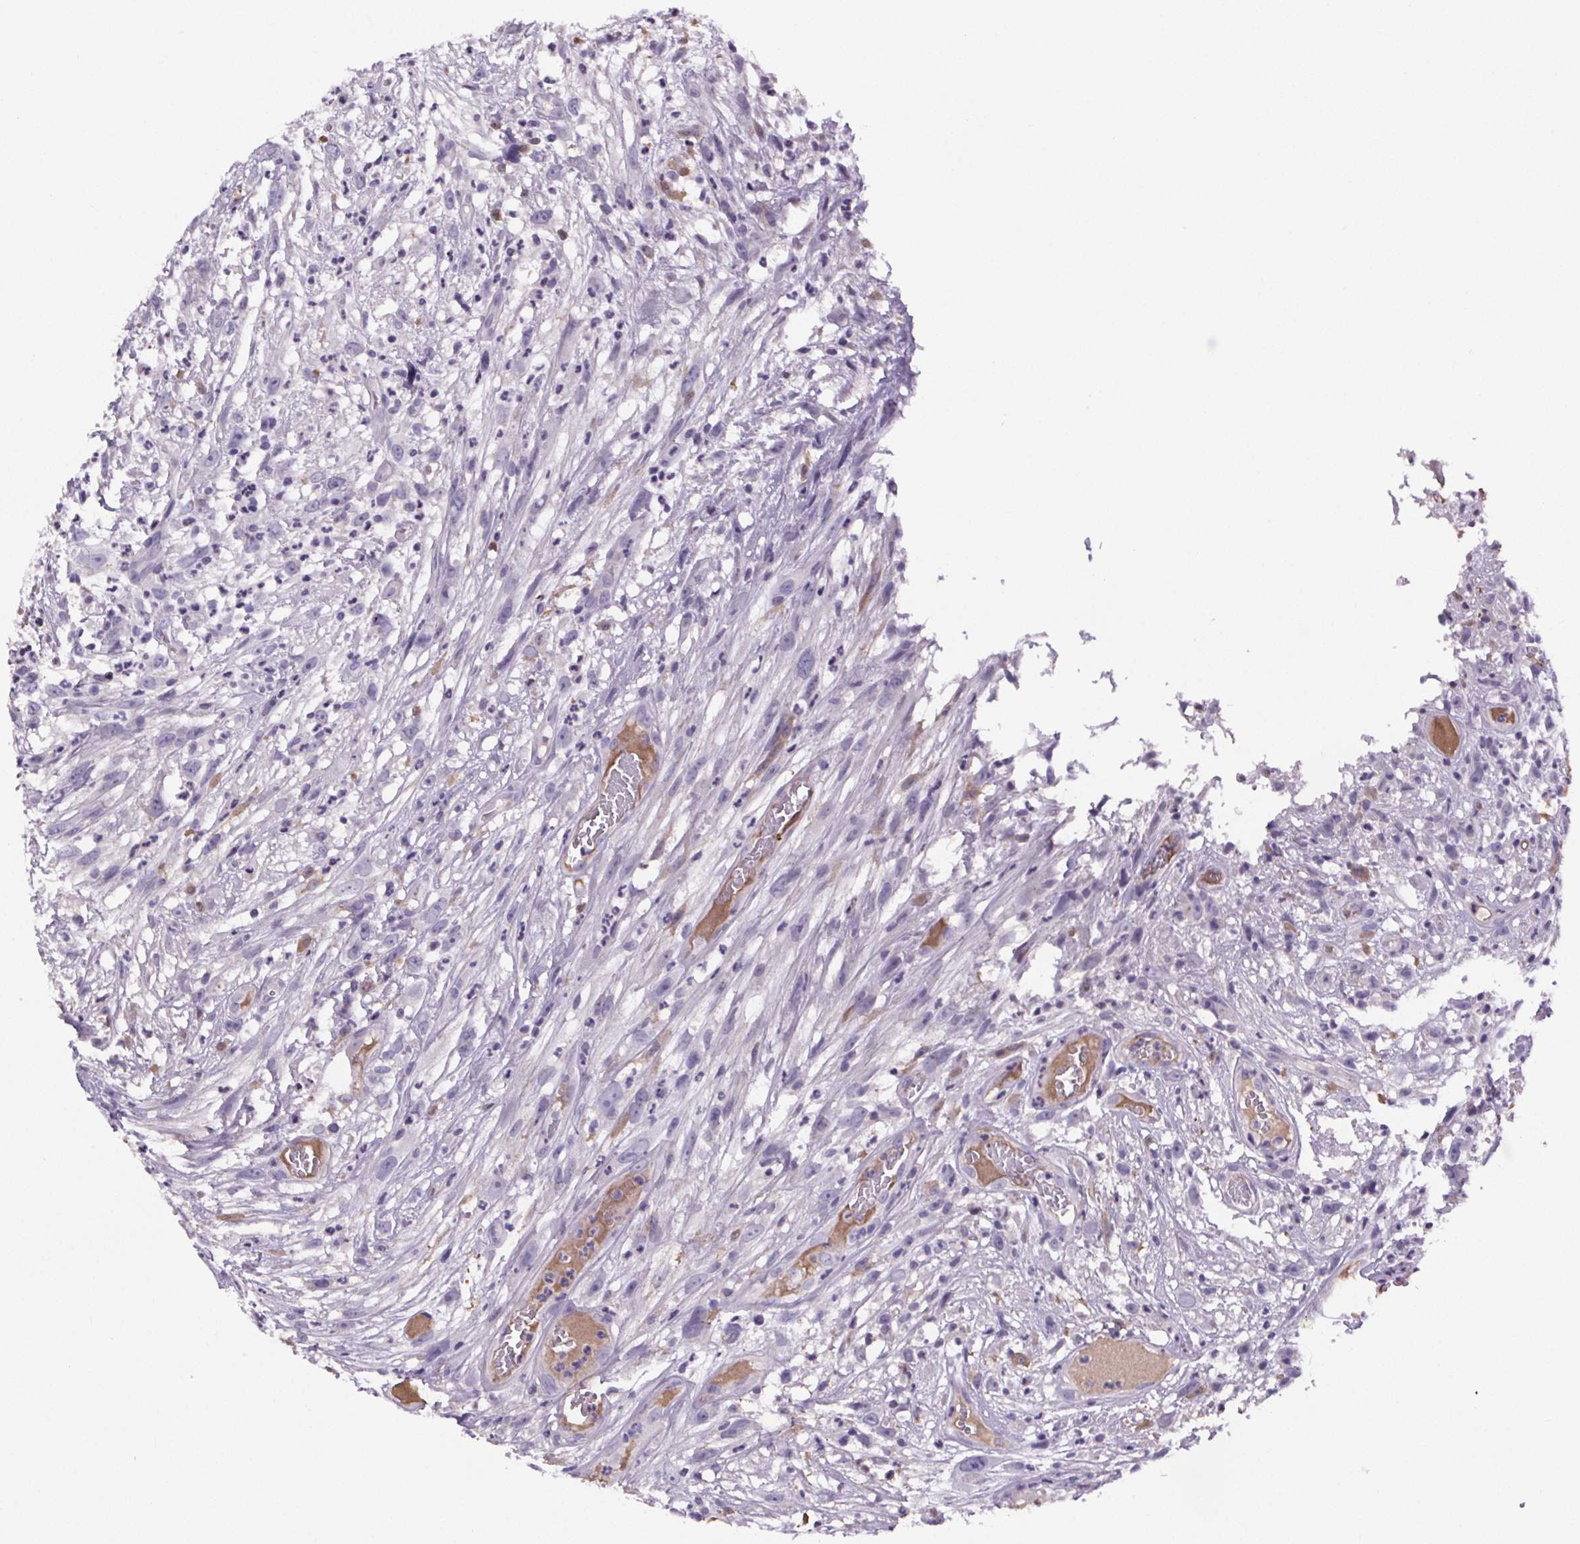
{"staining": {"intensity": "negative", "quantity": "none", "location": "none"}, "tissue": "head and neck cancer", "cell_type": "Tumor cells", "image_type": "cancer", "snomed": [{"axis": "morphology", "description": "Squamous cell carcinoma, NOS"}, {"axis": "topography", "description": "Head-Neck"}], "caption": "Protein analysis of head and neck cancer (squamous cell carcinoma) reveals no significant expression in tumor cells.", "gene": "CUBN", "patient": {"sex": "male", "age": 65}}